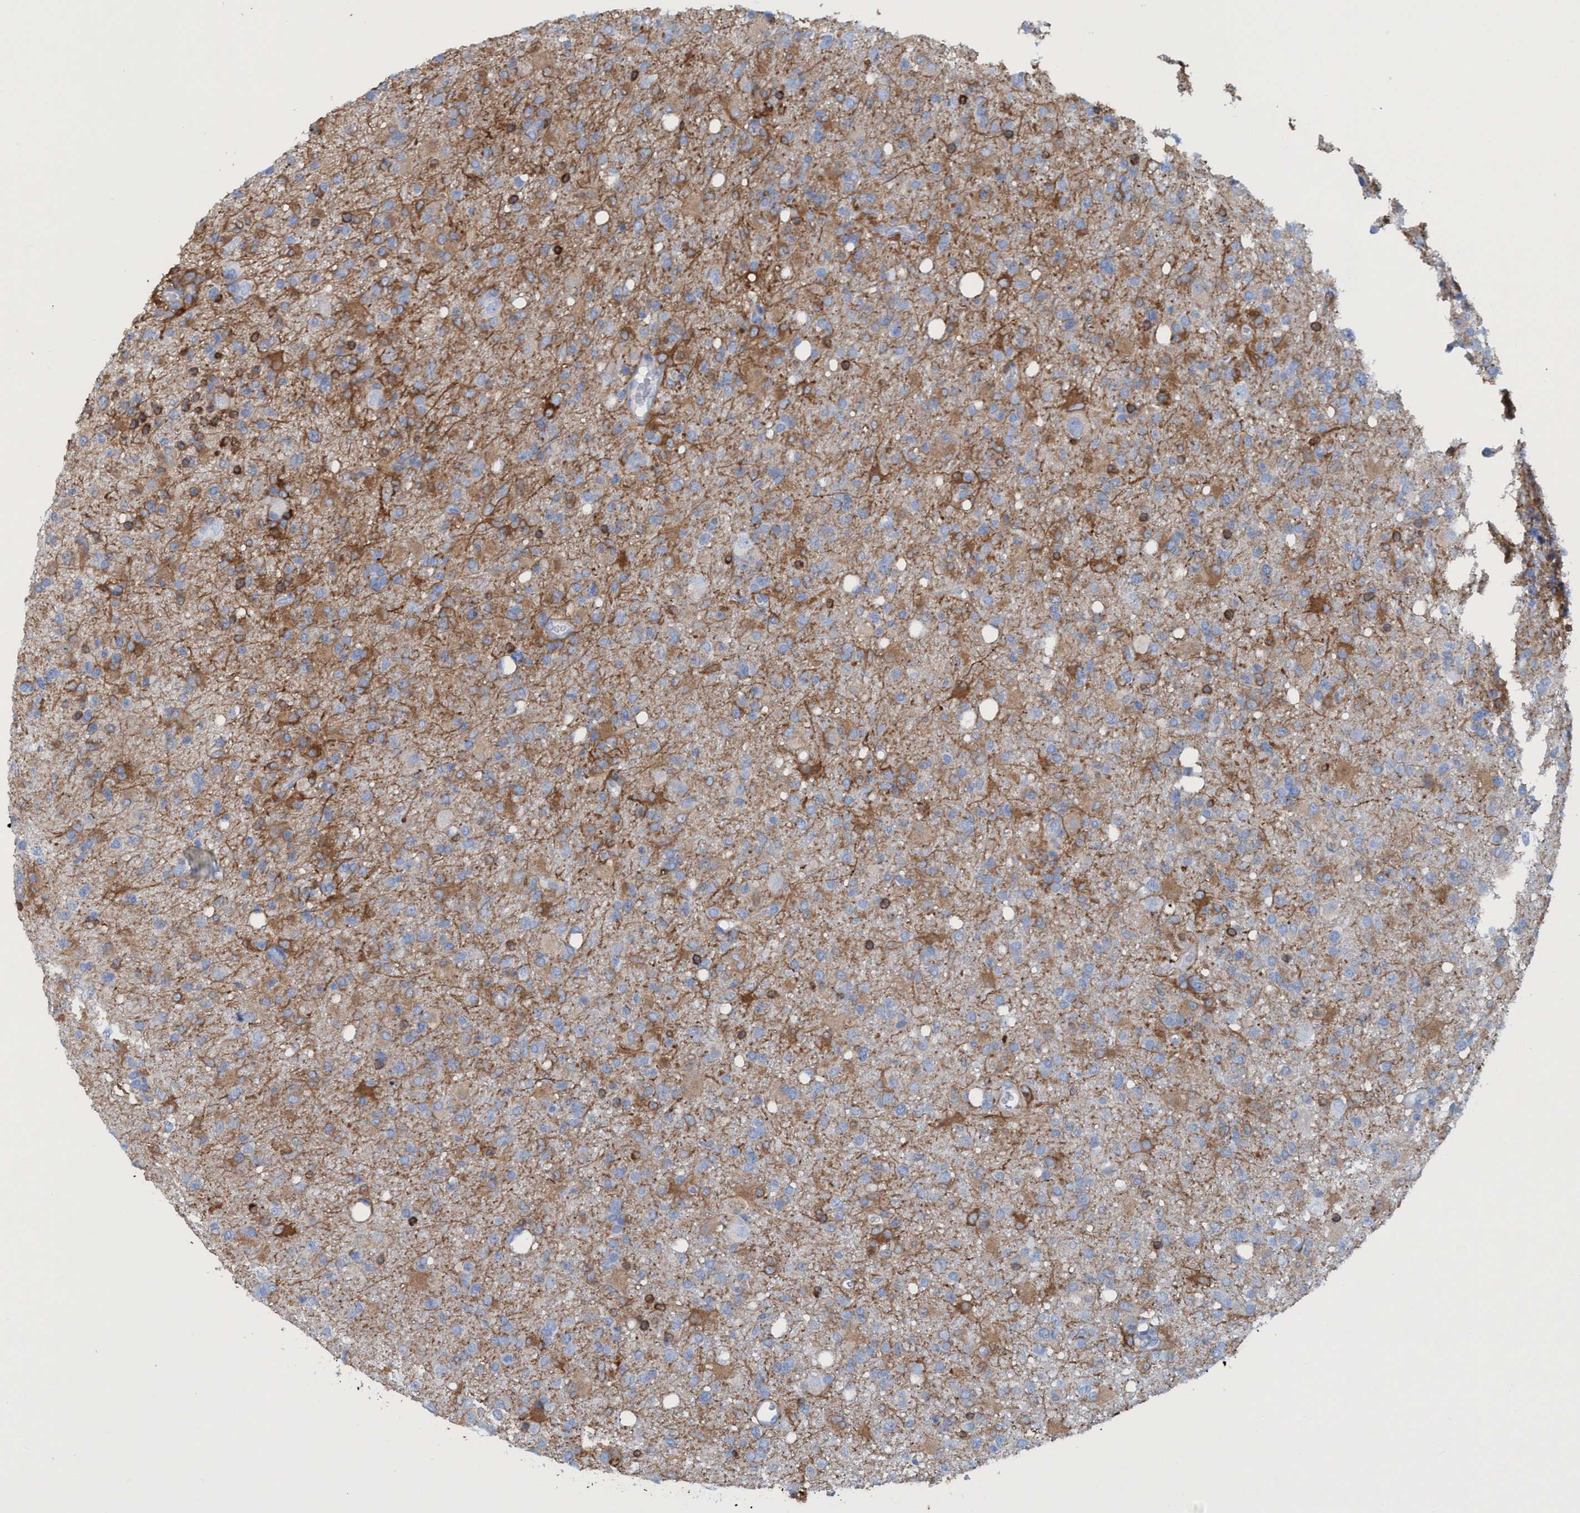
{"staining": {"intensity": "moderate", "quantity": "25%-75%", "location": "cytoplasmic/membranous"}, "tissue": "glioma", "cell_type": "Tumor cells", "image_type": "cancer", "snomed": [{"axis": "morphology", "description": "Glioma, malignant, High grade"}, {"axis": "topography", "description": "Brain"}], "caption": "This is a histology image of IHC staining of glioma, which shows moderate positivity in the cytoplasmic/membranous of tumor cells.", "gene": "EZR", "patient": {"sex": "female", "age": 57}}